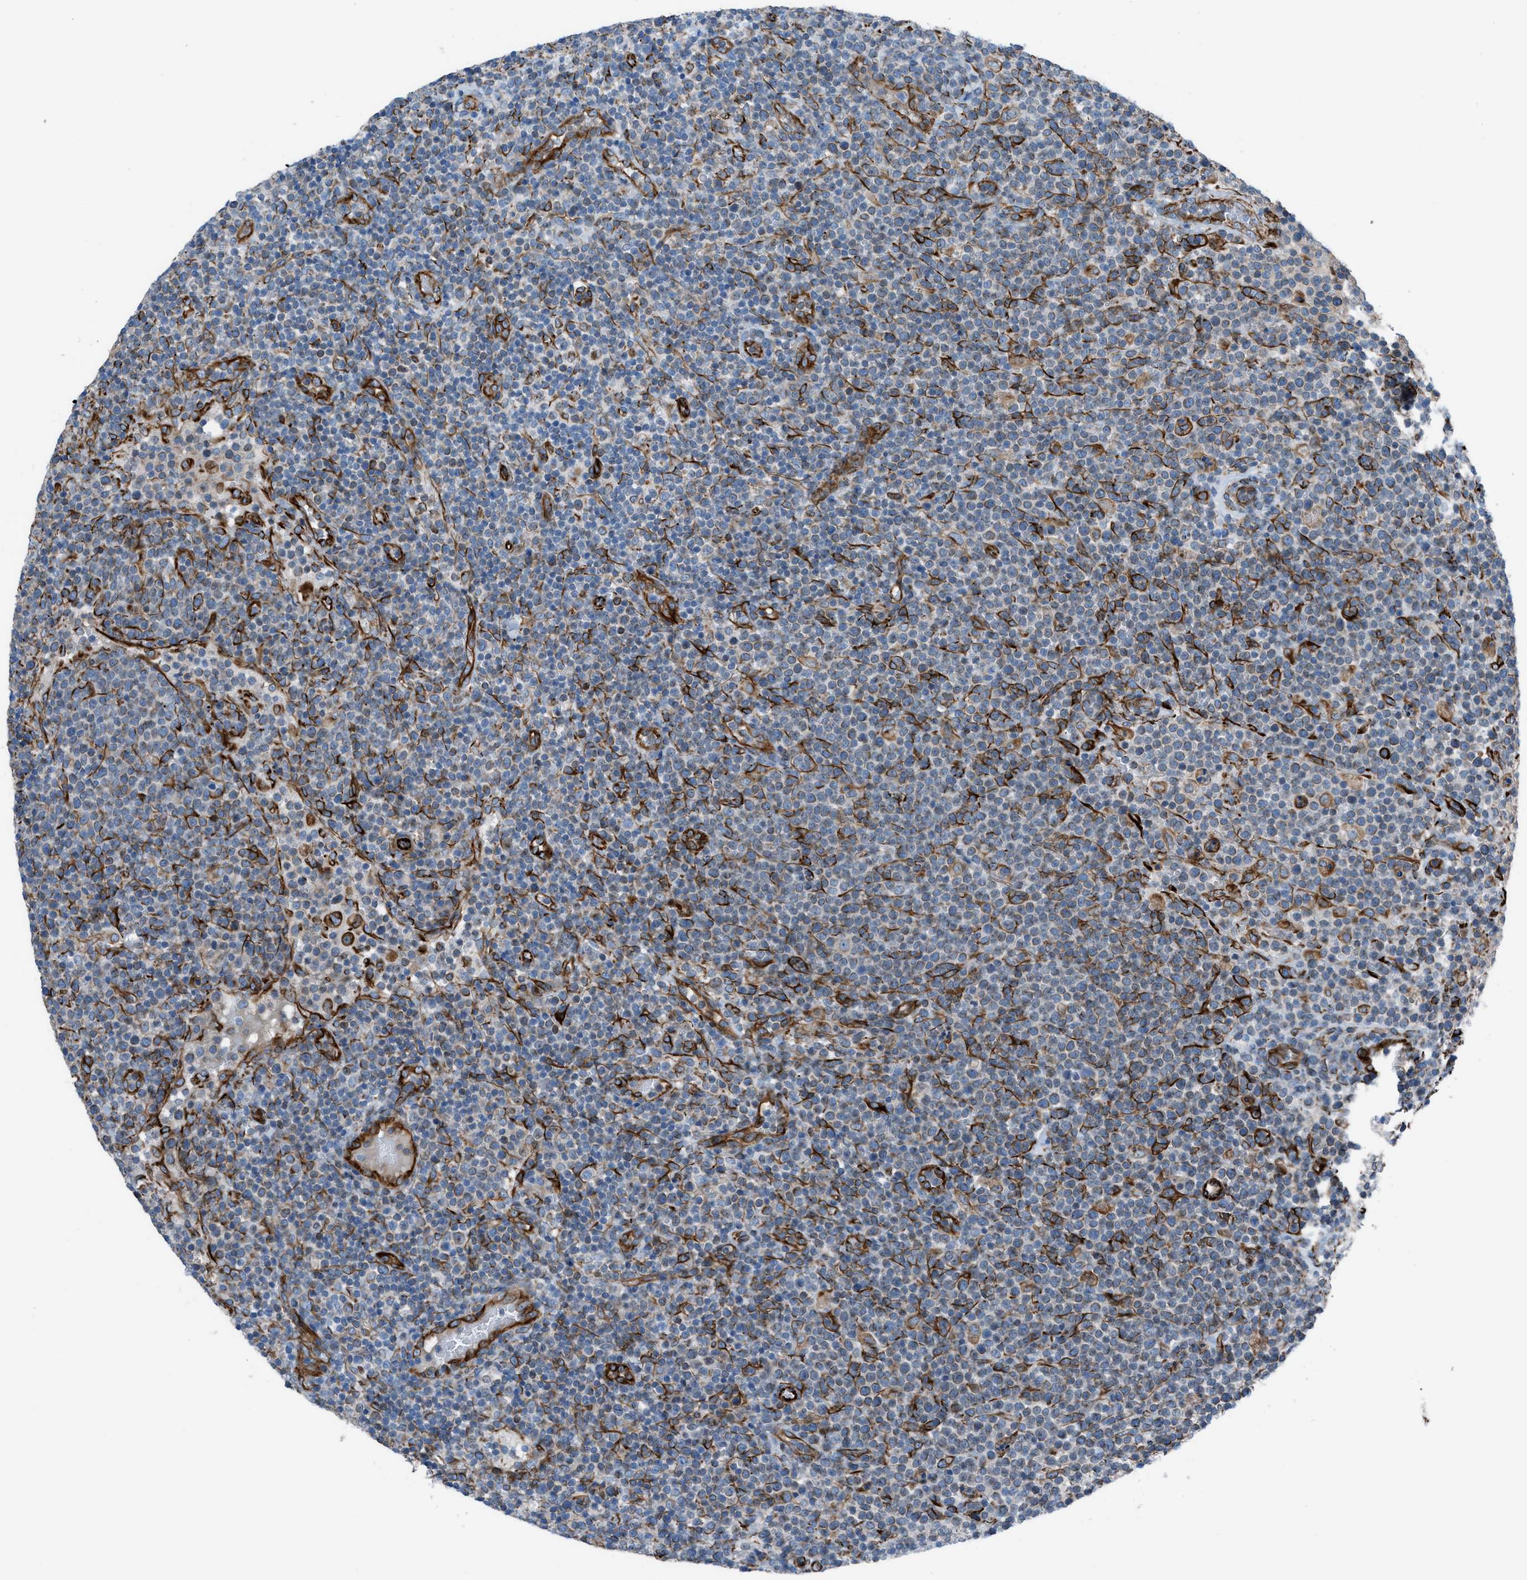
{"staining": {"intensity": "moderate", "quantity": "<25%", "location": "cytoplasmic/membranous"}, "tissue": "lymphoma", "cell_type": "Tumor cells", "image_type": "cancer", "snomed": [{"axis": "morphology", "description": "Malignant lymphoma, non-Hodgkin's type, High grade"}, {"axis": "topography", "description": "Lymph node"}], "caption": "Immunohistochemistry (IHC) micrograph of lymphoma stained for a protein (brown), which demonstrates low levels of moderate cytoplasmic/membranous expression in about <25% of tumor cells.", "gene": "CABP7", "patient": {"sex": "male", "age": 61}}